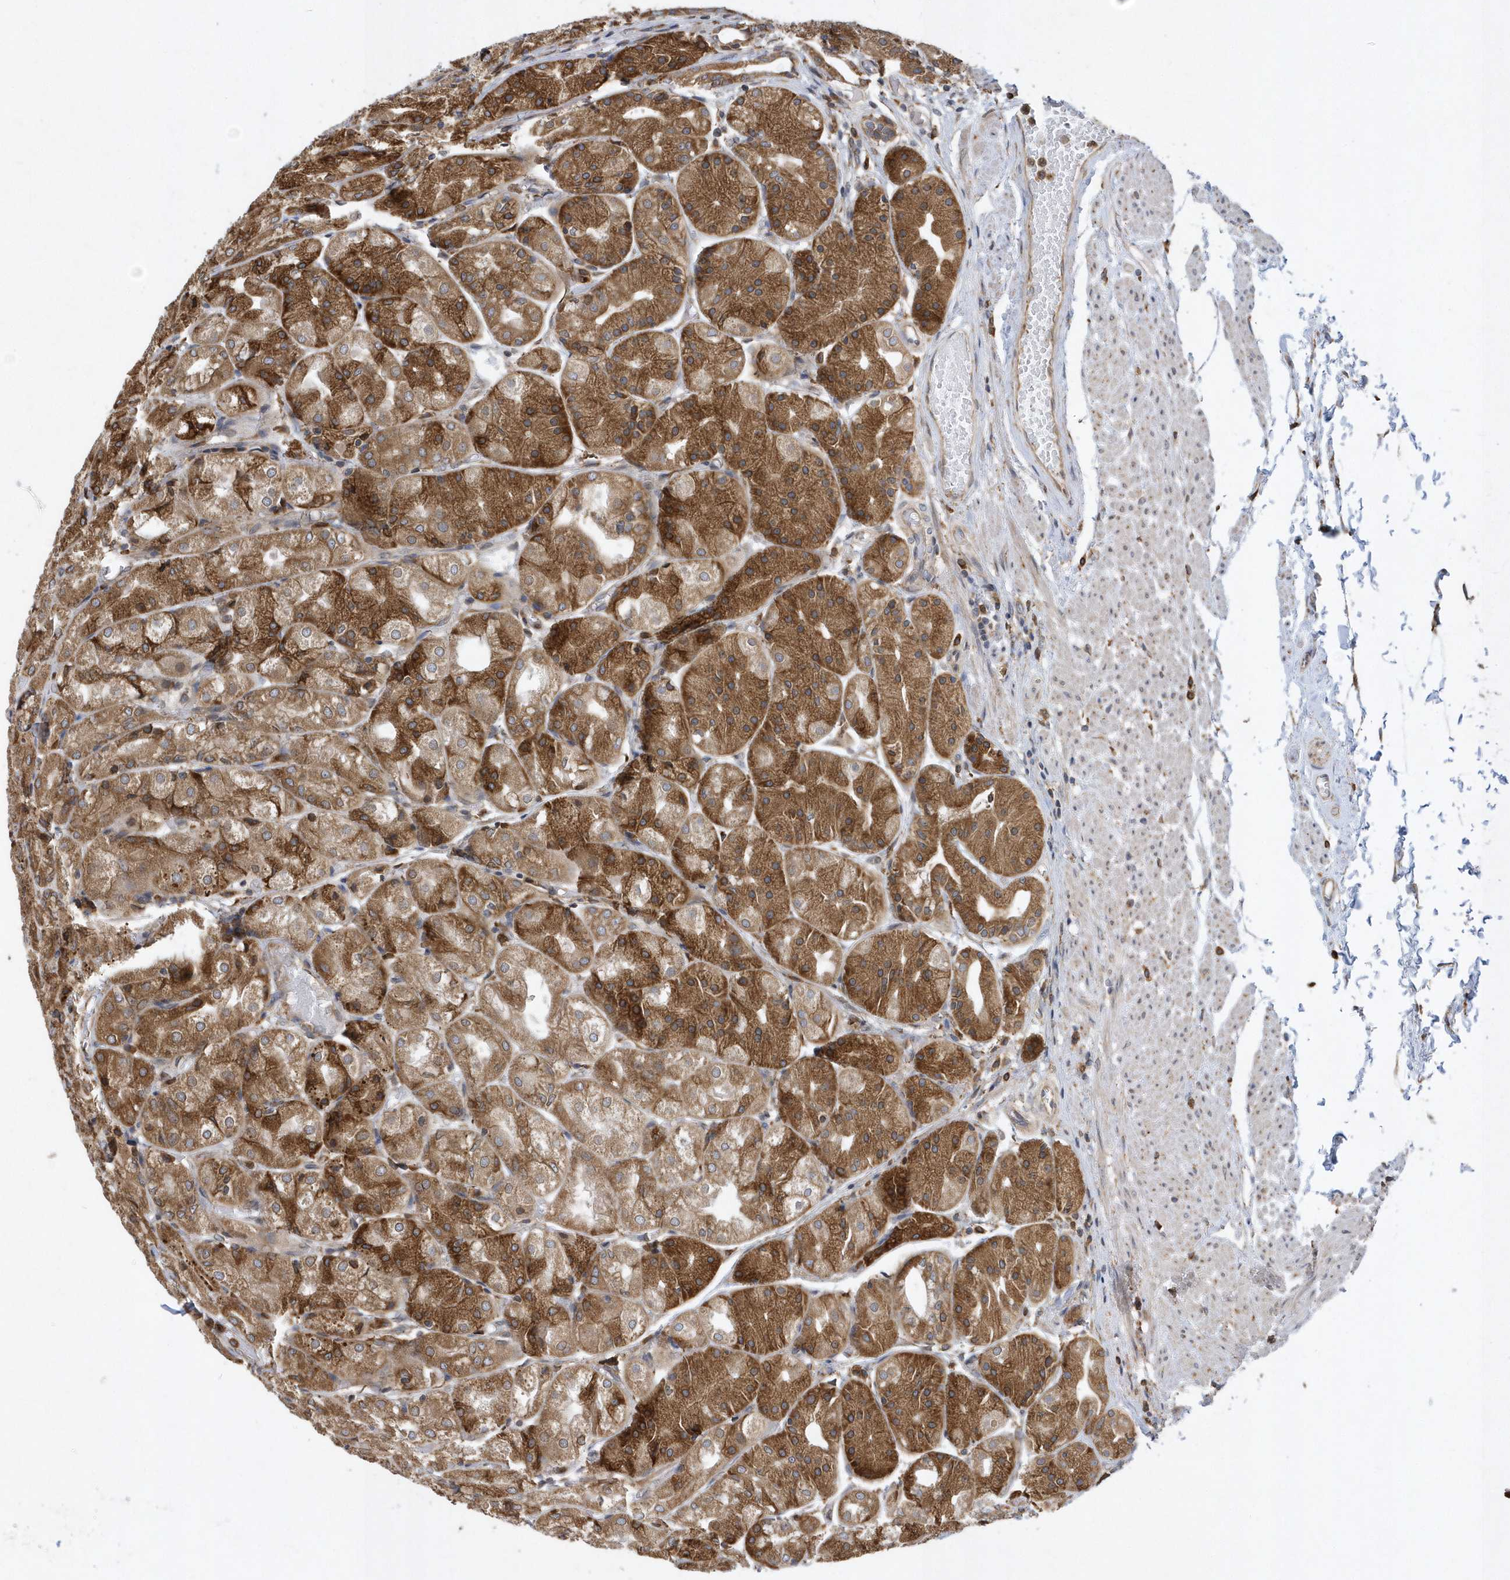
{"staining": {"intensity": "moderate", "quantity": ">75%", "location": "cytoplasmic/membranous"}, "tissue": "stomach", "cell_type": "Glandular cells", "image_type": "normal", "snomed": [{"axis": "morphology", "description": "Normal tissue, NOS"}, {"axis": "topography", "description": "Stomach, upper"}], "caption": "Moderate cytoplasmic/membranous protein expression is identified in about >75% of glandular cells in stomach.", "gene": "VAMP7", "patient": {"sex": "male", "age": 72}}